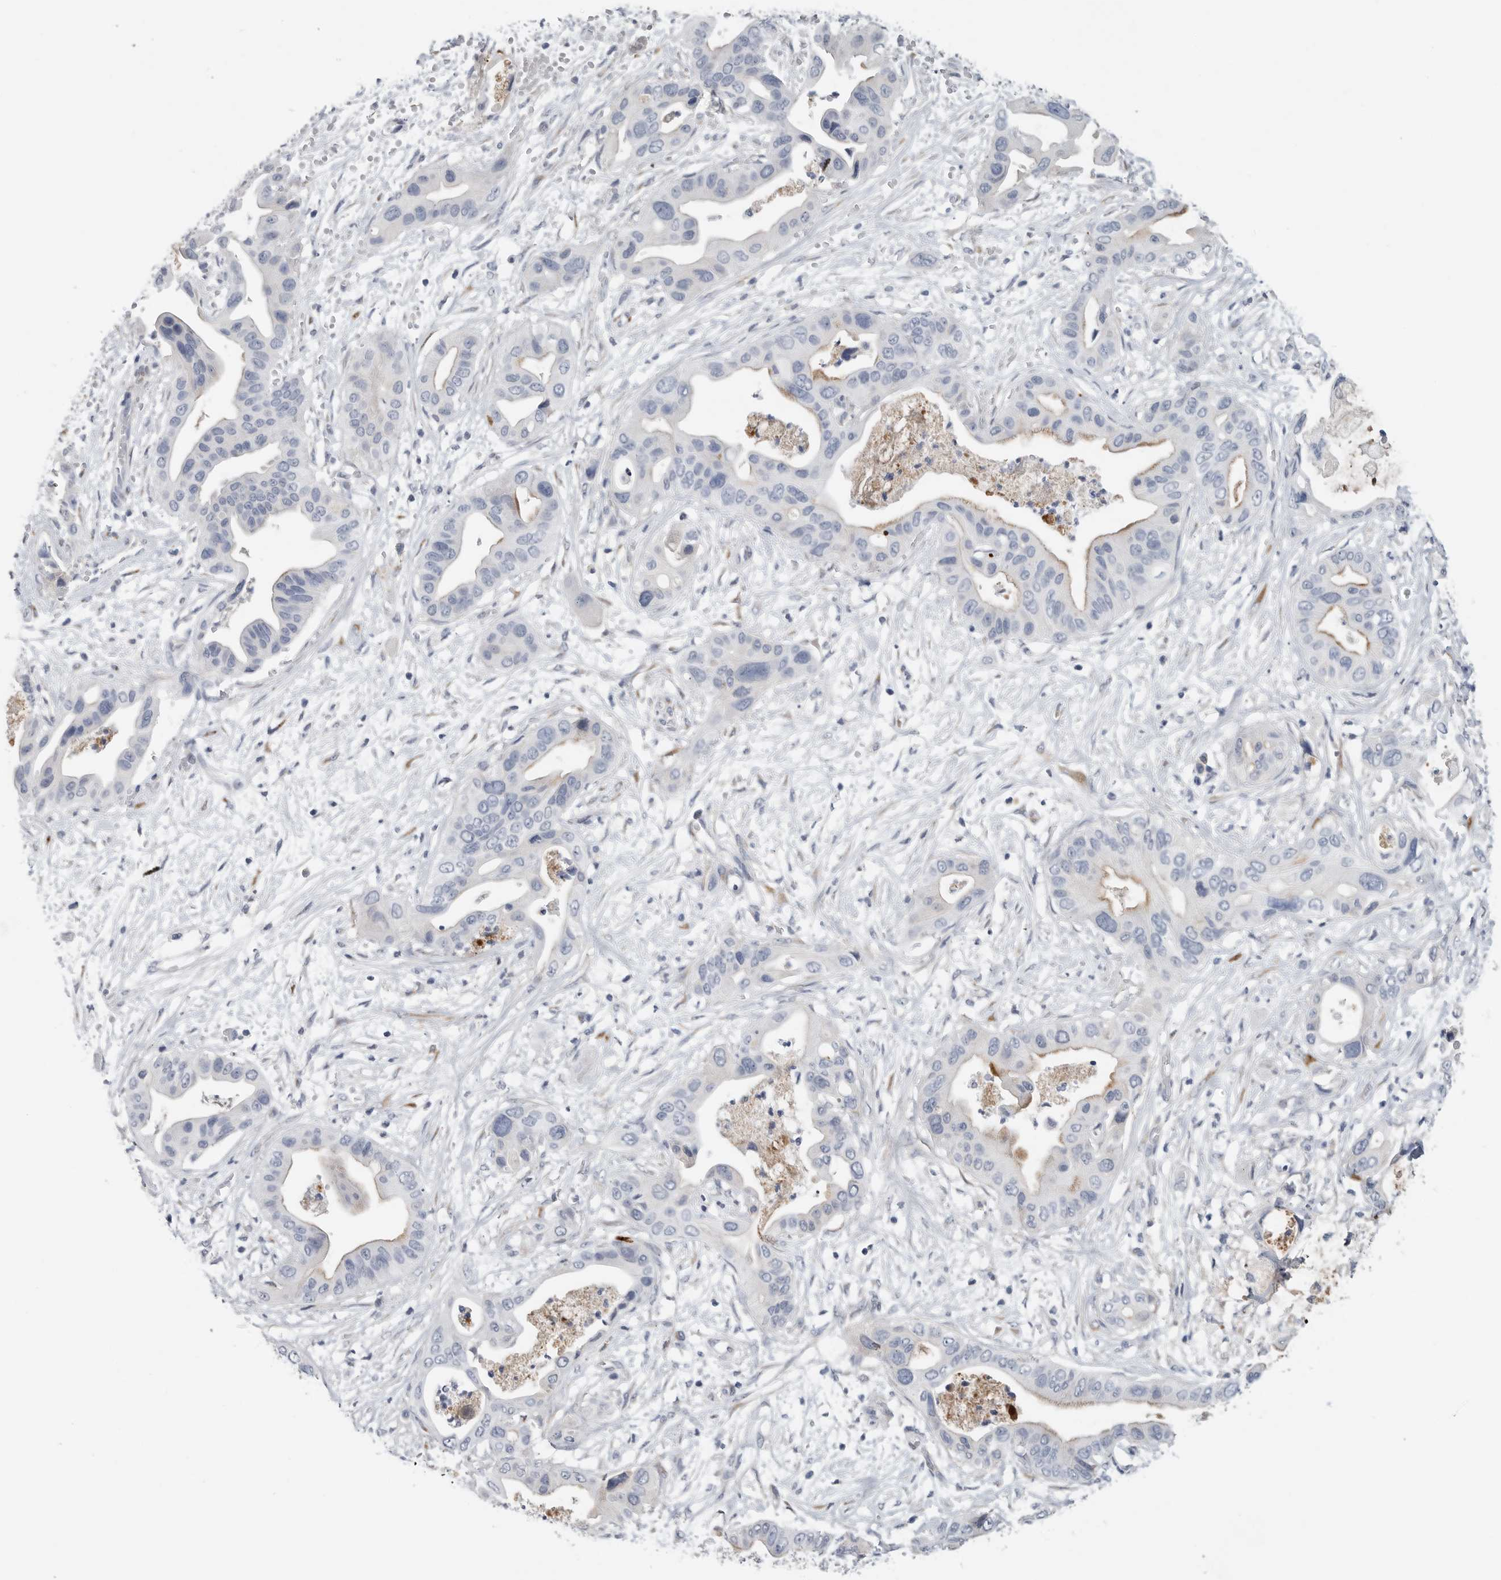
{"staining": {"intensity": "negative", "quantity": "none", "location": "none"}, "tissue": "pancreatic cancer", "cell_type": "Tumor cells", "image_type": "cancer", "snomed": [{"axis": "morphology", "description": "Adenocarcinoma, NOS"}, {"axis": "topography", "description": "Pancreas"}], "caption": "The IHC photomicrograph has no significant positivity in tumor cells of pancreatic adenocarcinoma tissue.", "gene": "TIMP1", "patient": {"sex": "male", "age": 66}}